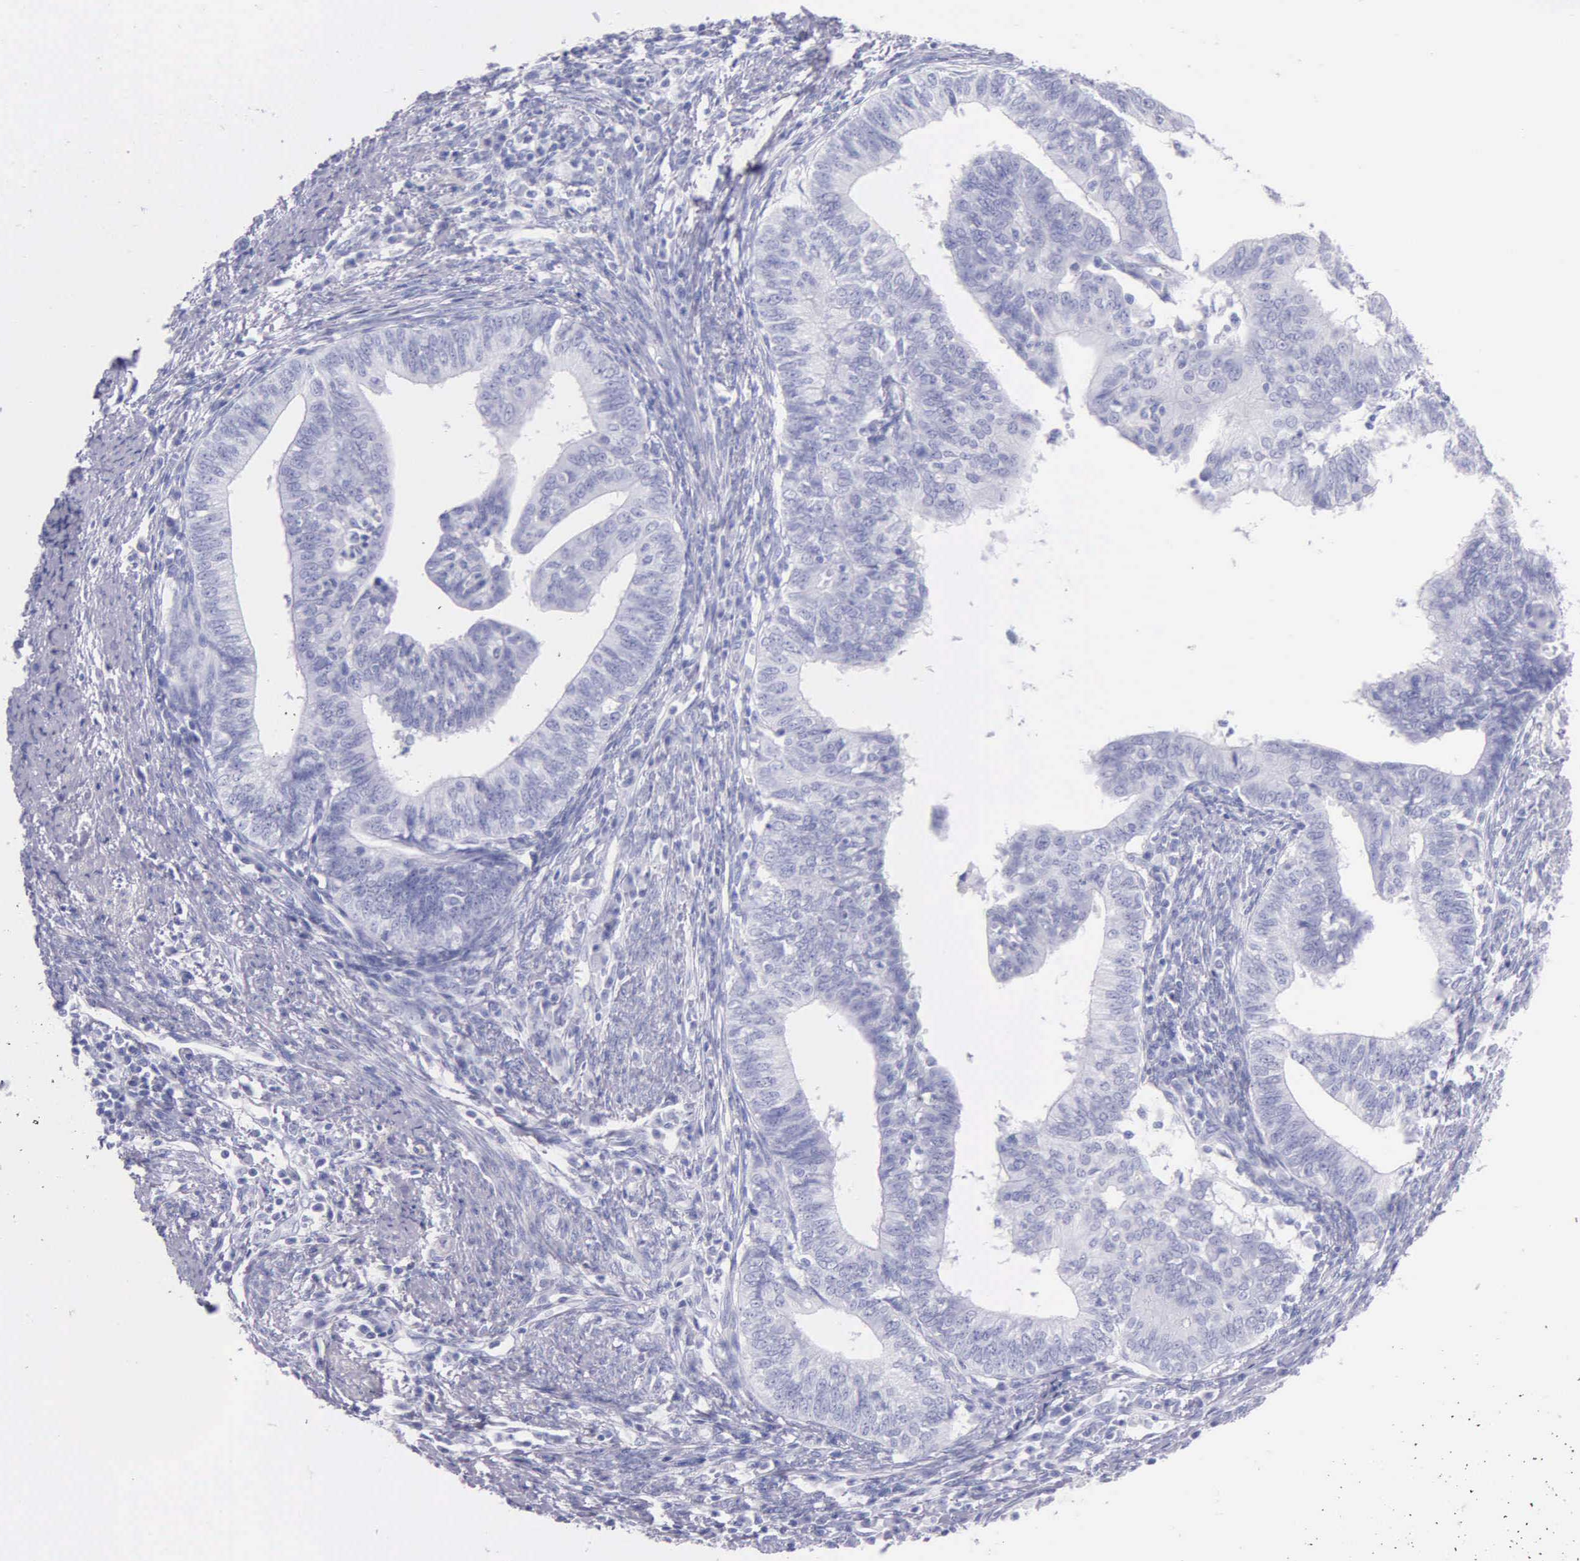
{"staining": {"intensity": "negative", "quantity": "none", "location": "none"}, "tissue": "endometrial cancer", "cell_type": "Tumor cells", "image_type": "cancer", "snomed": [{"axis": "morphology", "description": "Adenocarcinoma, NOS"}, {"axis": "topography", "description": "Endometrium"}], "caption": "Tumor cells are negative for brown protein staining in adenocarcinoma (endometrial).", "gene": "KLK3", "patient": {"sex": "female", "age": 66}}